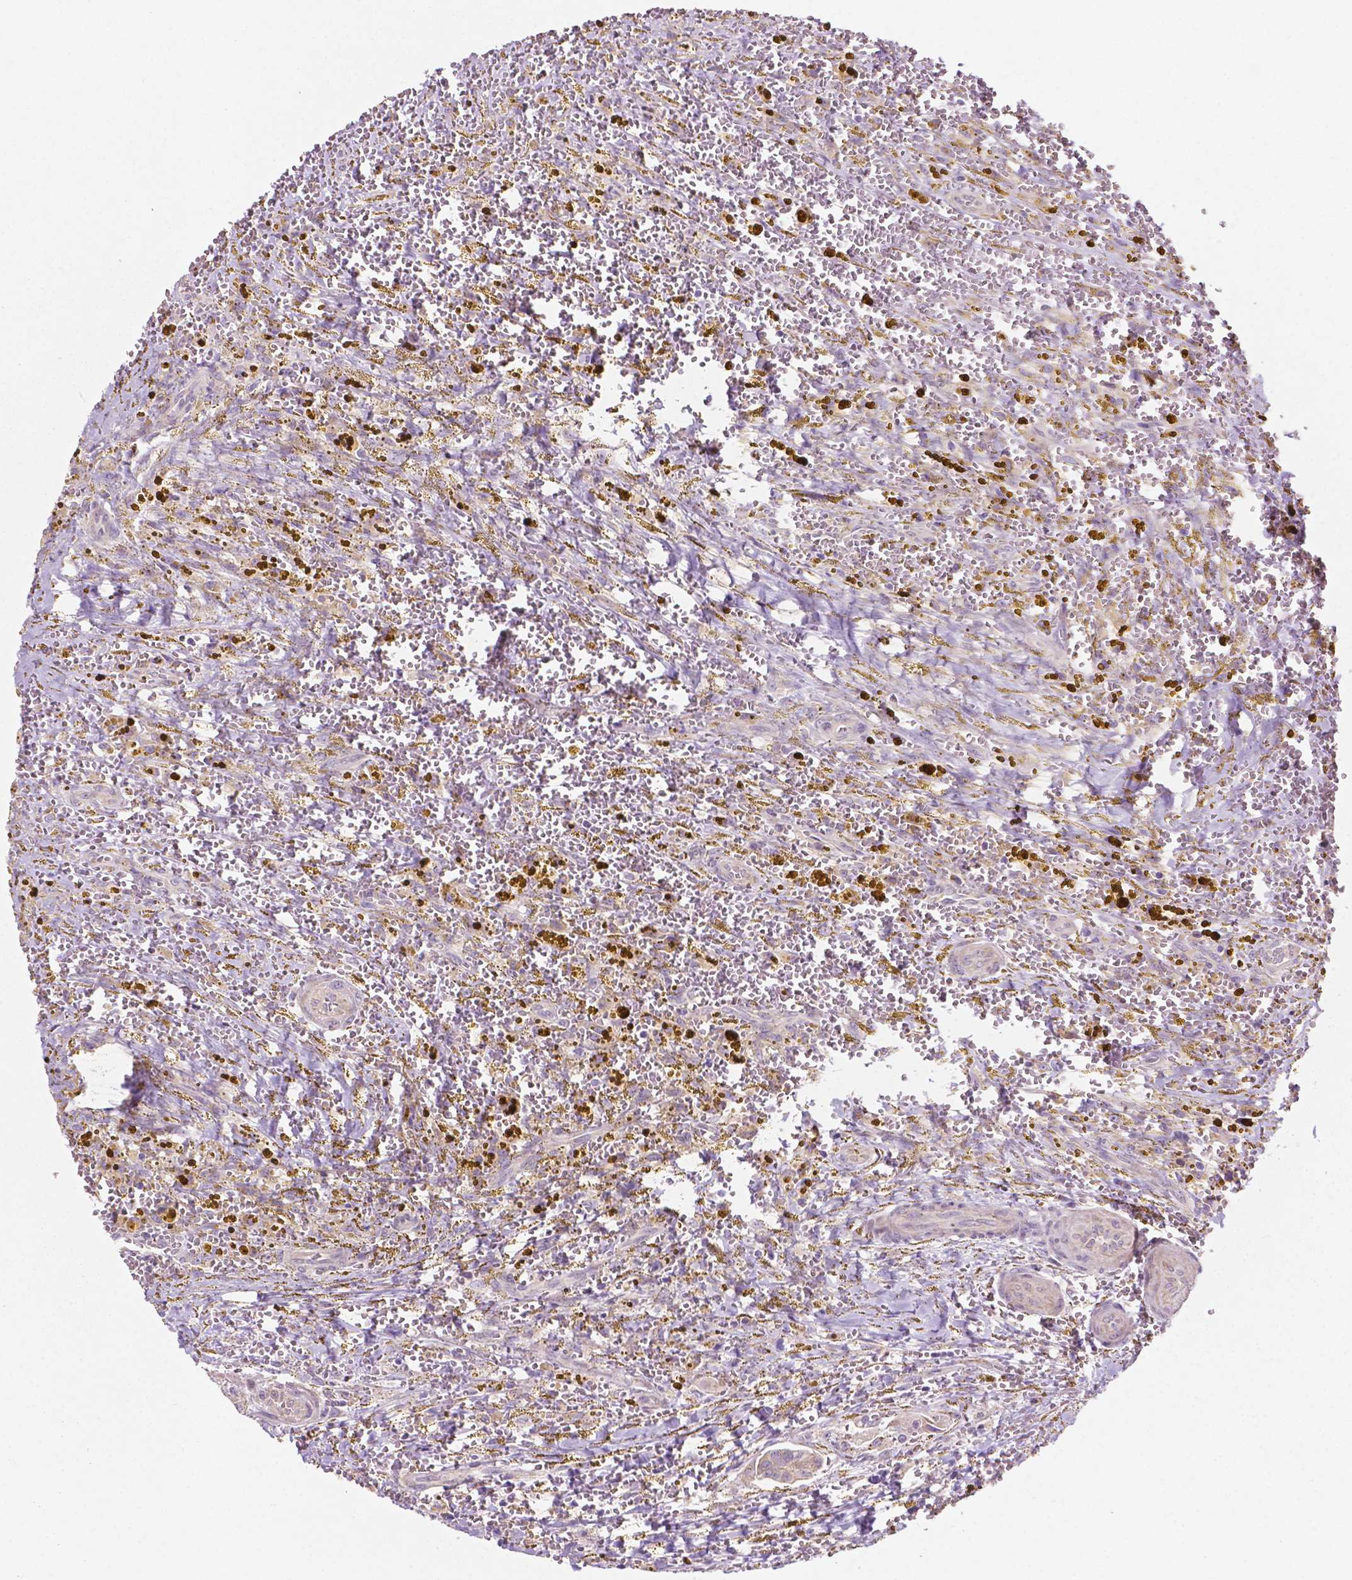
{"staining": {"intensity": "weak", "quantity": ">75%", "location": "cytoplasmic/membranous"}, "tissue": "thyroid cancer", "cell_type": "Tumor cells", "image_type": "cancer", "snomed": [{"axis": "morphology", "description": "Papillary adenocarcinoma, NOS"}, {"axis": "topography", "description": "Thyroid gland"}], "caption": "Thyroid cancer stained with DAB (3,3'-diaminobenzidine) immunohistochemistry shows low levels of weak cytoplasmic/membranous staining in approximately >75% of tumor cells.", "gene": "LRP1B", "patient": {"sex": "female", "age": 75}}